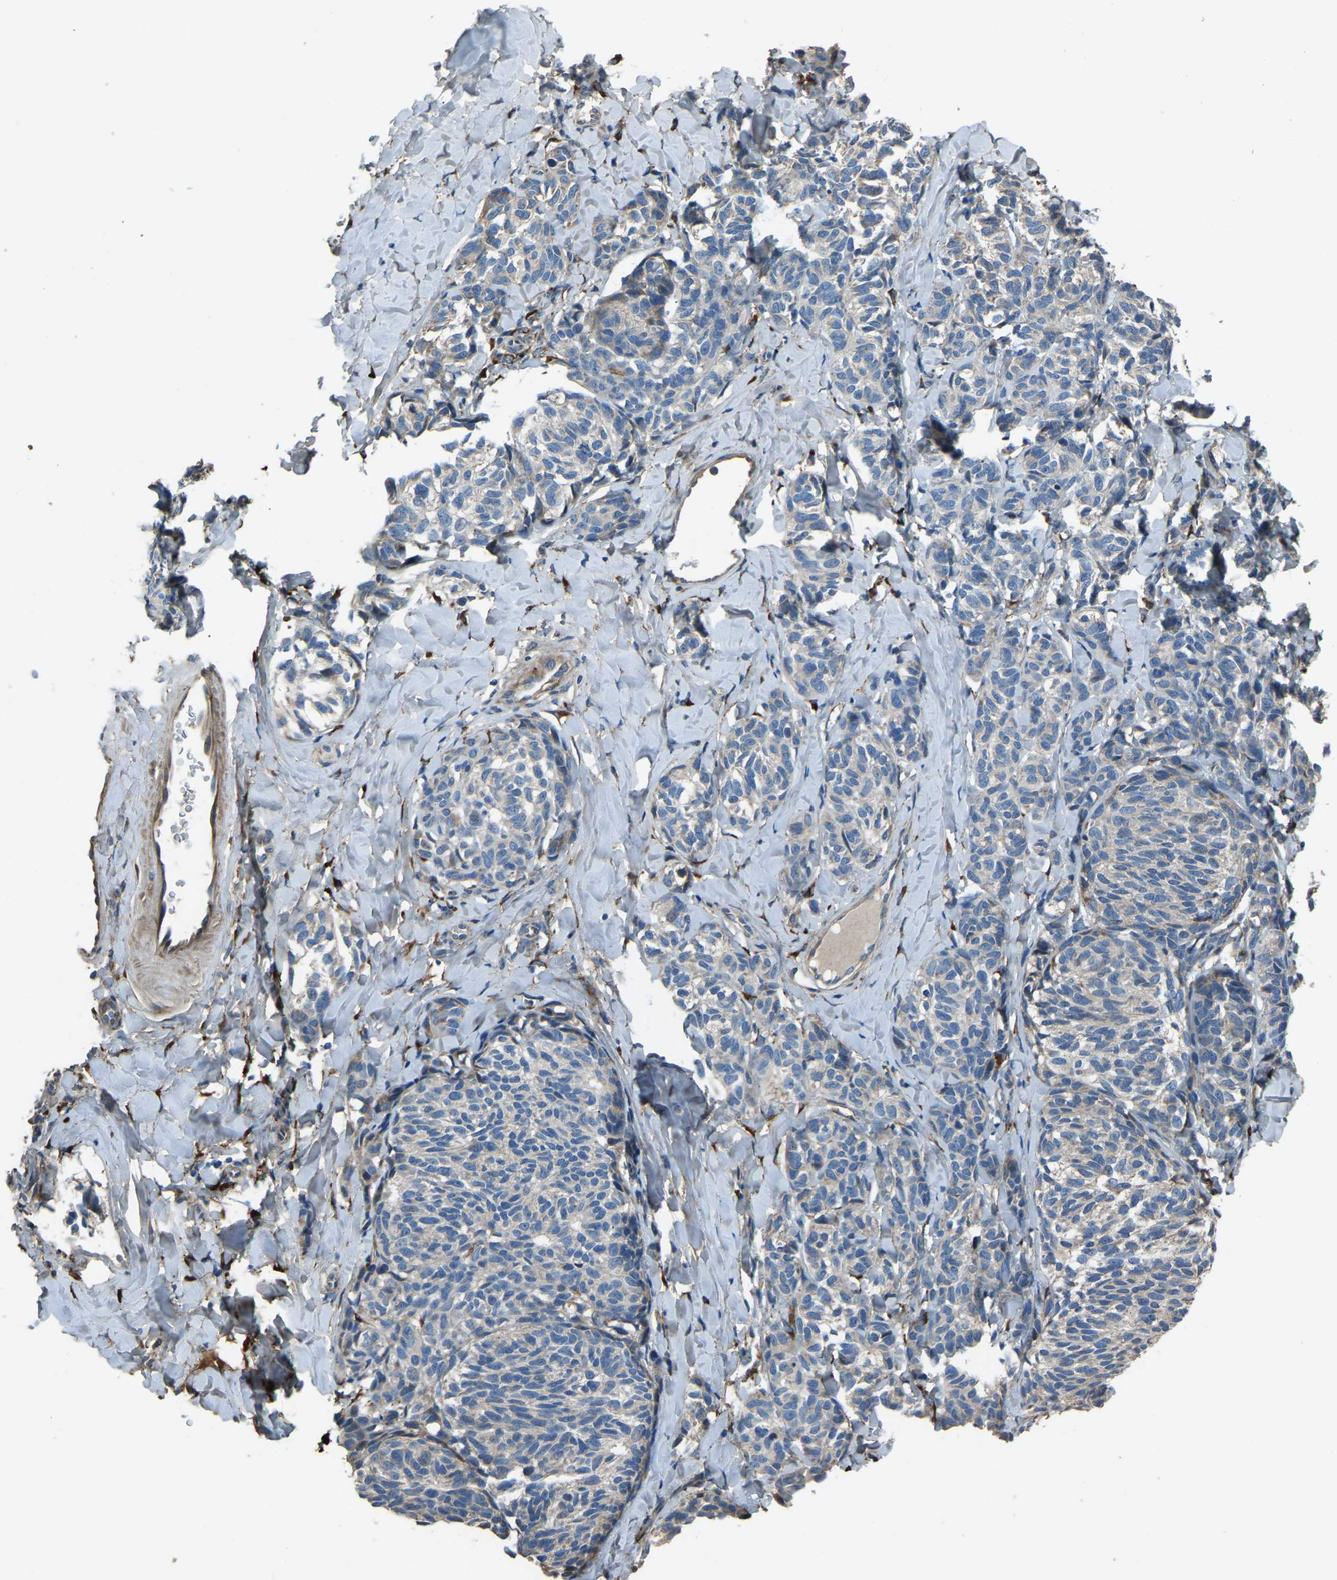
{"staining": {"intensity": "negative", "quantity": "none", "location": "none"}, "tissue": "melanoma", "cell_type": "Tumor cells", "image_type": "cancer", "snomed": [{"axis": "morphology", "description": "Malignant melanoma, NOS"}, {"axis": "topography", "description": "Skin"}], "caption": "Malignant melanoma was stained to show a protein in brown. There is no significant positivity in tumor cells.", "gene": "COL3A1", "patient": {"sex": "female", "age": 73}}